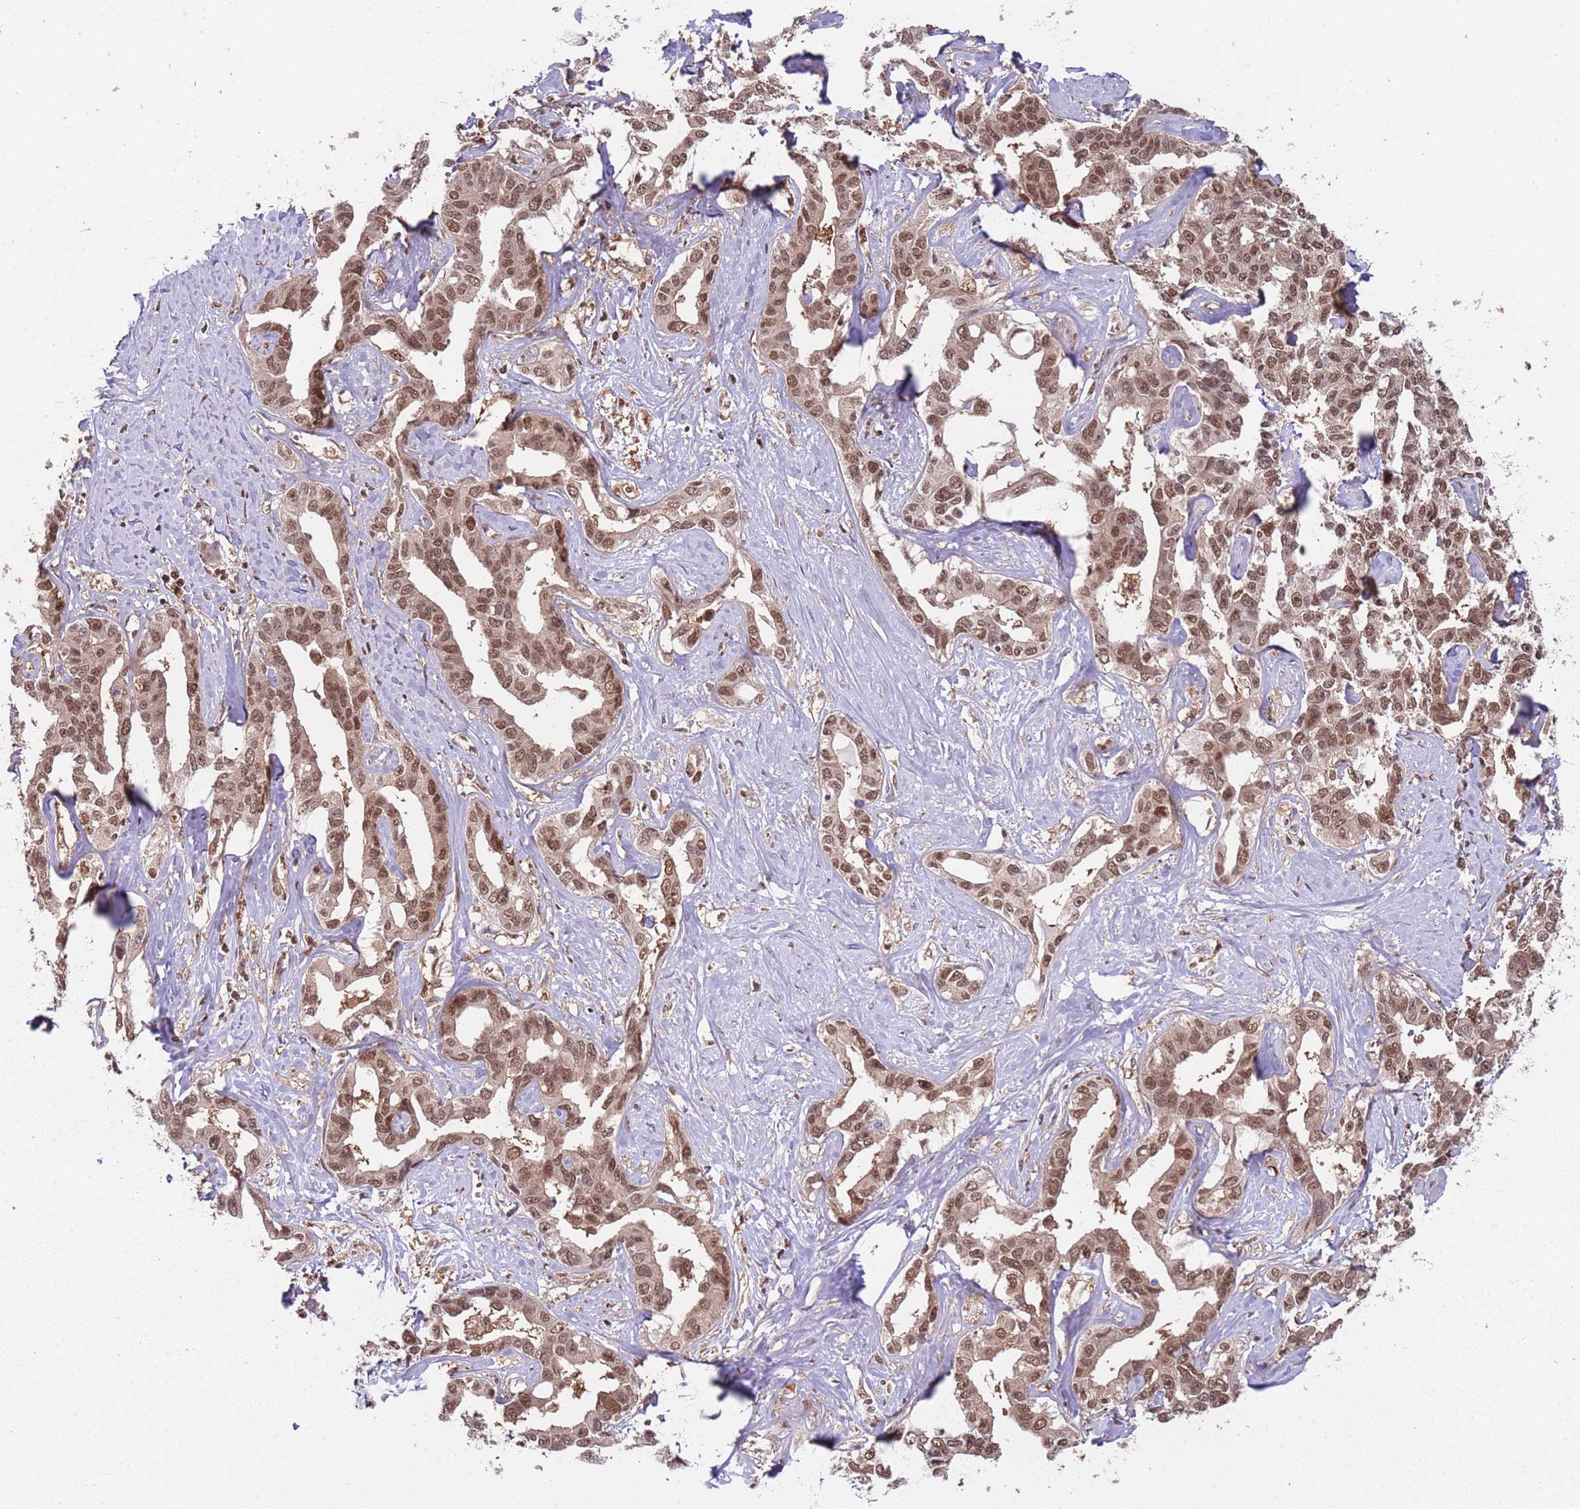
{"staining": {"intensity": "moderate", "quantity": ">75%", "location": "nuclear"}, "tissue": "liver cancer", "cell_type": "Tumor cells", "image_type": "cancer", "snomed": [{"axis": "morphology", "description": "Cholangiocarcinoma"}, {"axis": "topography", "description": "Liver"}], "caption": "The micrograph shows staining of liver cancer, revealing moderate nuclear protein expression (brown color) within tumor cells.", "gene": "PGLS", "patient": {"sex": "male", "age": 59}}